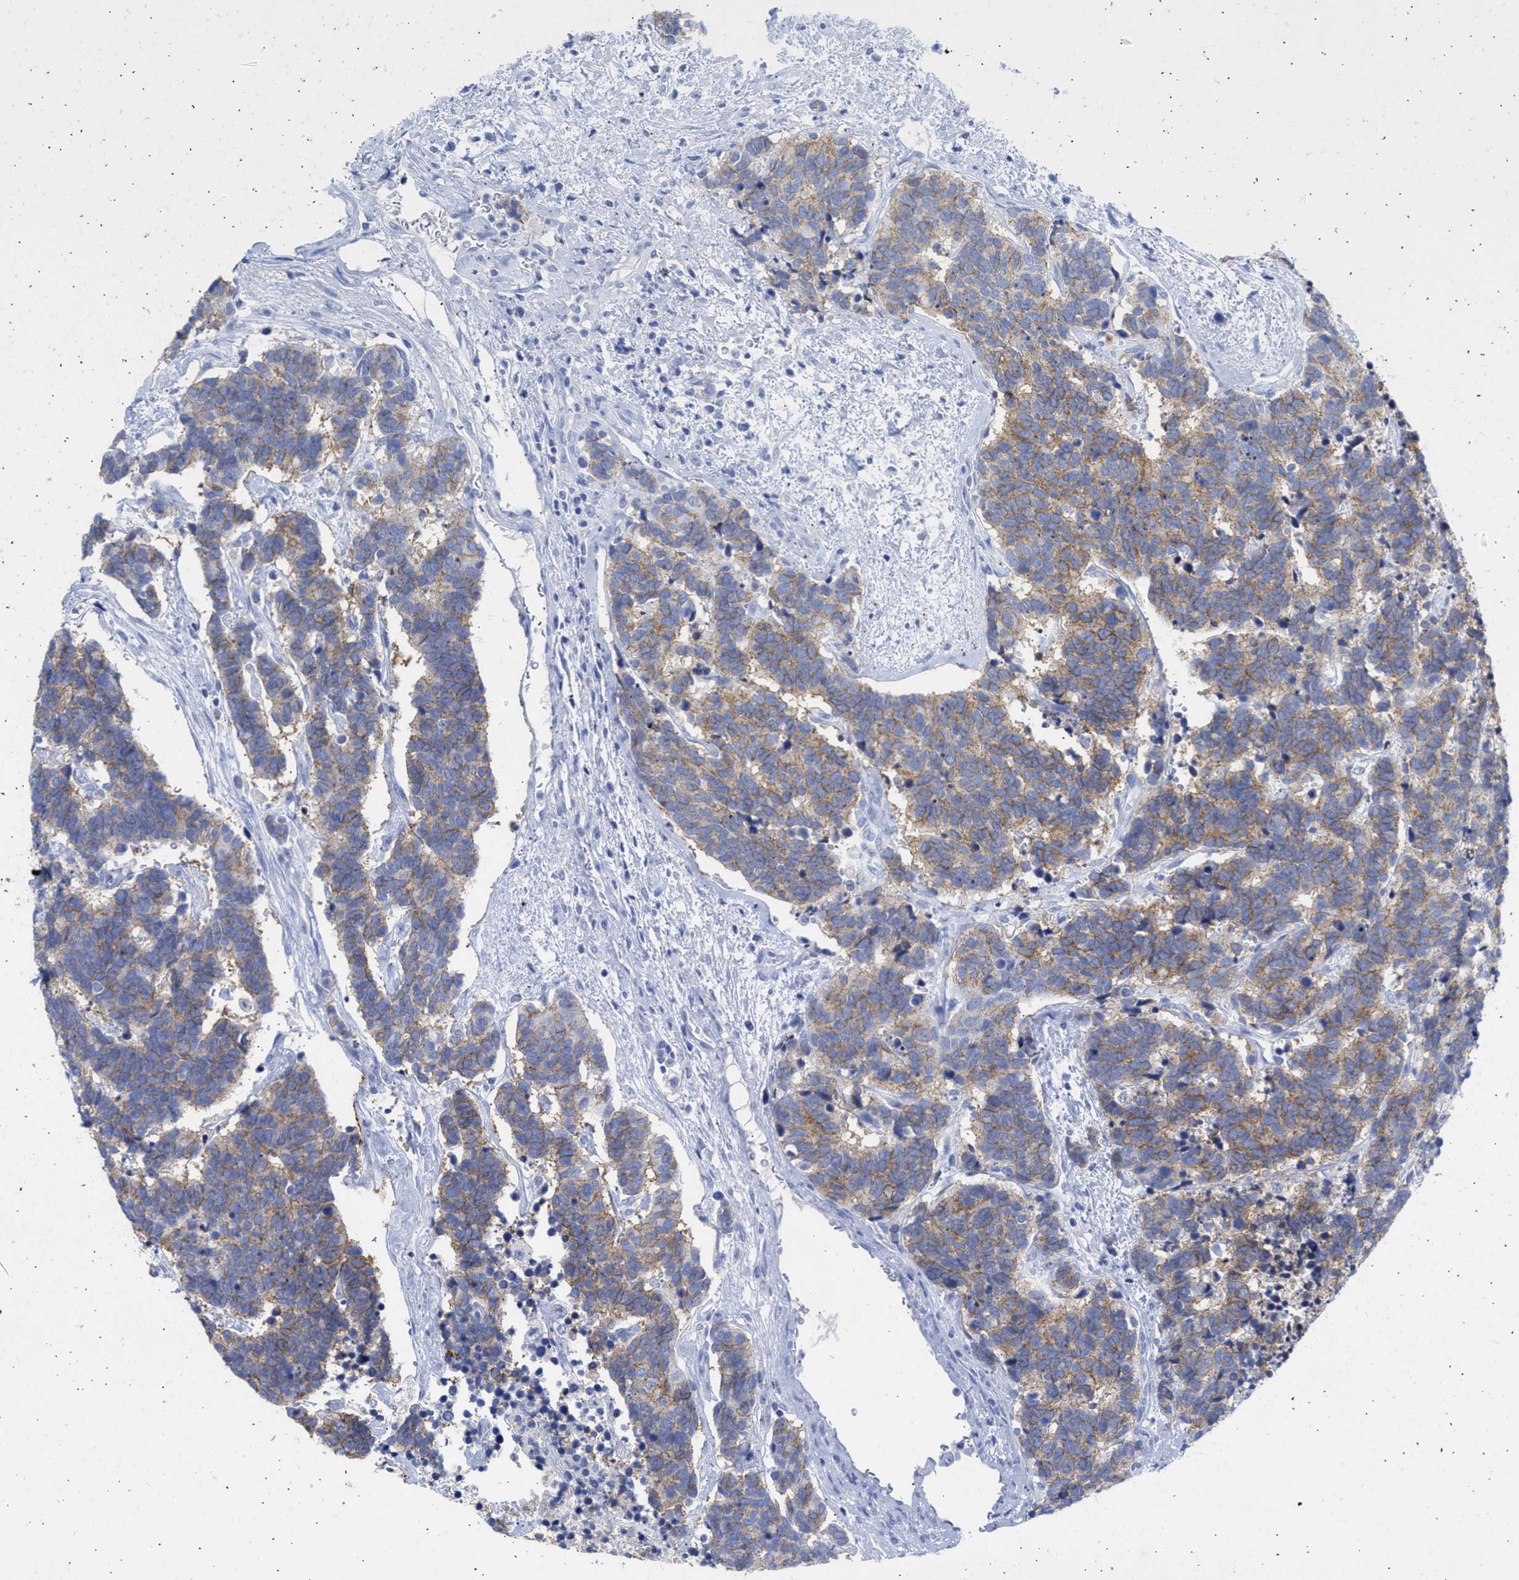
{"staining": {"intensity": "moderate", "quantity": ">75%", "location": "cytoplasmic/membranous"}, "tissue": "carcinoid", "cell_type": "Tumor cells", "image_type": "cancer", "snomed": [{"axis": "morphology", "description": "Carcinoma, NOS"}, {"axis": "morphology", "description": "Carcinoid, malignant, NOS"}, {"axis": "topography", "description": "Urinary bladder"}], "caption": "High-magnification brightfield microscopy of carcinoid stained with DAB (brown) and counterstained with hematoxylin (blue). tumor cells exhibit moderate cytoplasmic/membranous positivity is seen in approximately>75% of cells.", "gene": "NCAM1", "patient": {"sex": "male", "age": 57}}